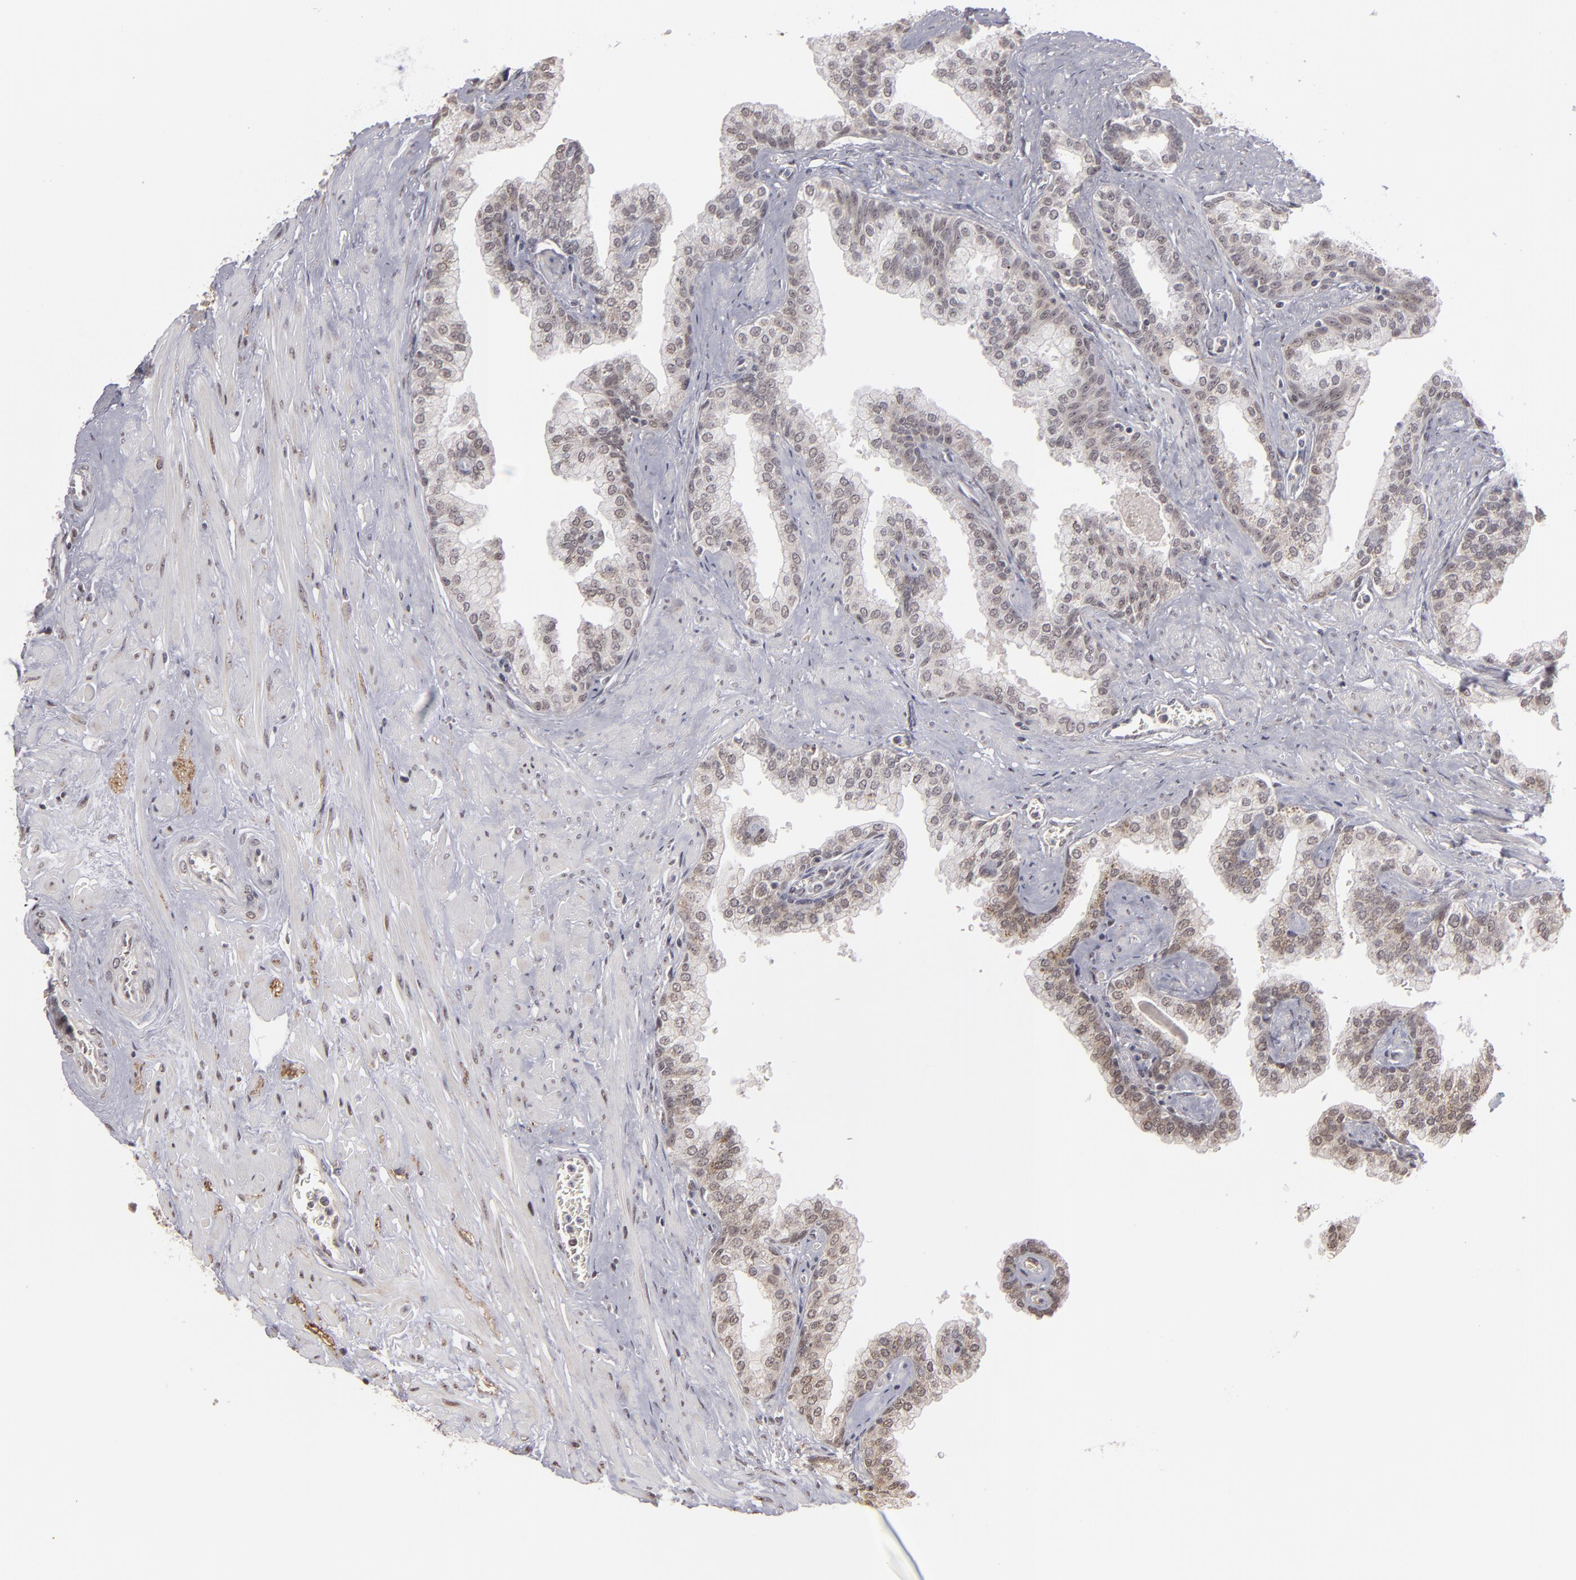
{"staining": {"intensity": "weak", "quantity": "25%-75%", "location": "nuclear"}, "tissue": "prostate", "cell_type": "Glandular cells", "image_type": "normal", "snomed": [{"axis": "morphology", "description": "Normal tissue, NOS"}, {"axis": "topography", "description": "Prostate"}], "caption": "IHC of normal human prostate displays low levels of weak nuclear staining in approximately 25%-75% of glandular cells. (IHC, brightfield microscopy, high magnification).", "gene": "ZNF75A", "patient": {"sex": "male", "age": 60}}